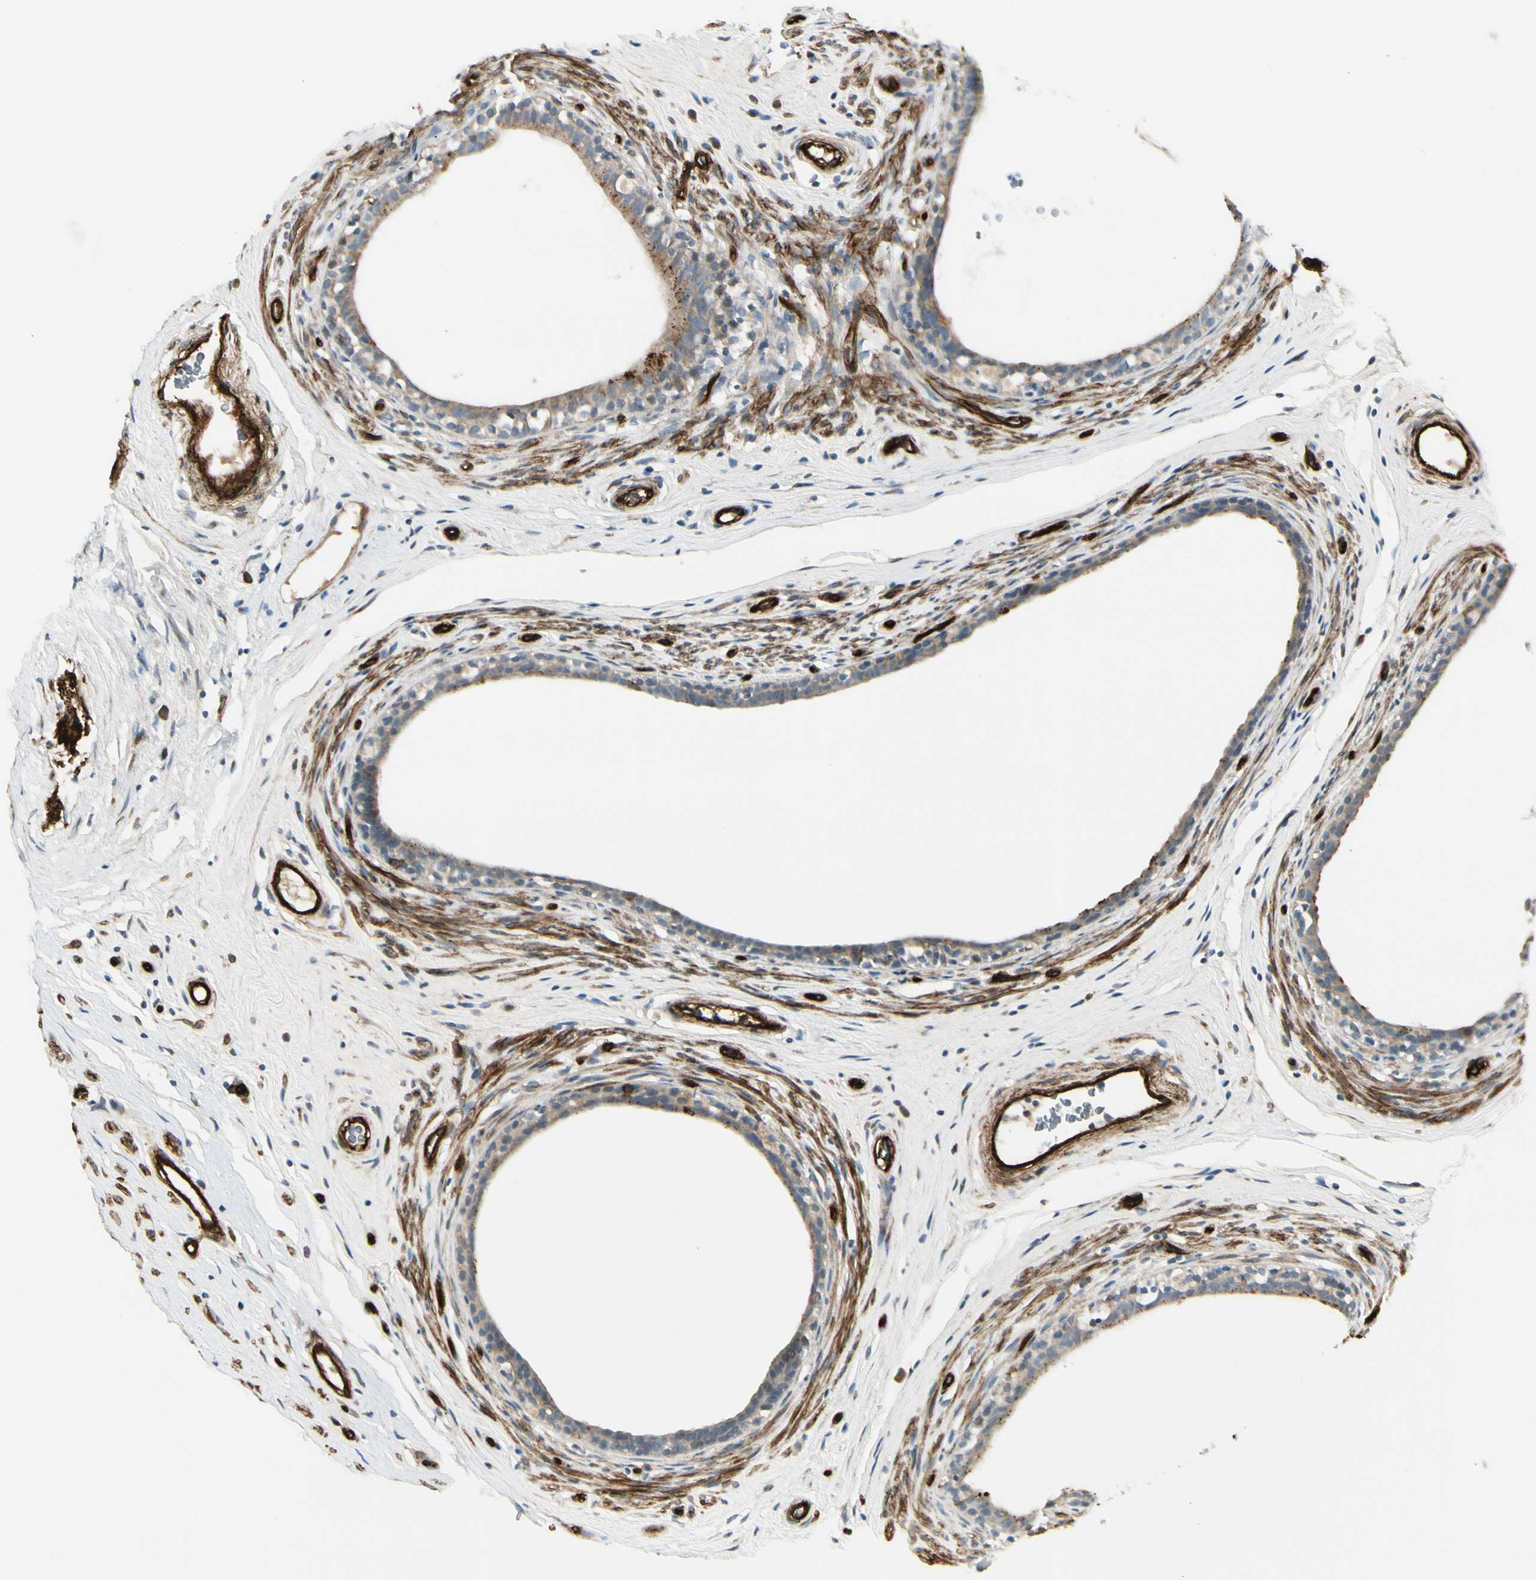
{"staining": {"intensity": "moderate", "quantity": "25%-75%", "location": "cytoplasmic/membranous"}, "tissue": "epididymis", "cell_type": "Glandular cells", "image_type": "normal", "snomed": [{"axis": "morphology", "description": "Normal tissue, NOS"}, {"axis": "morphology", "description": "Inflammation, NOS"}, {"axis": "topography", "description": "Epididymis"}], "caption": "About 25%-75% of glandular cells in benign human epididymis demonstrate moderate cytoplasmic/membranous protein staining as visualized by brown immunohistochemical staining.", "gene": "MCAM", "patient": {"sex": "male", "age": 84}}